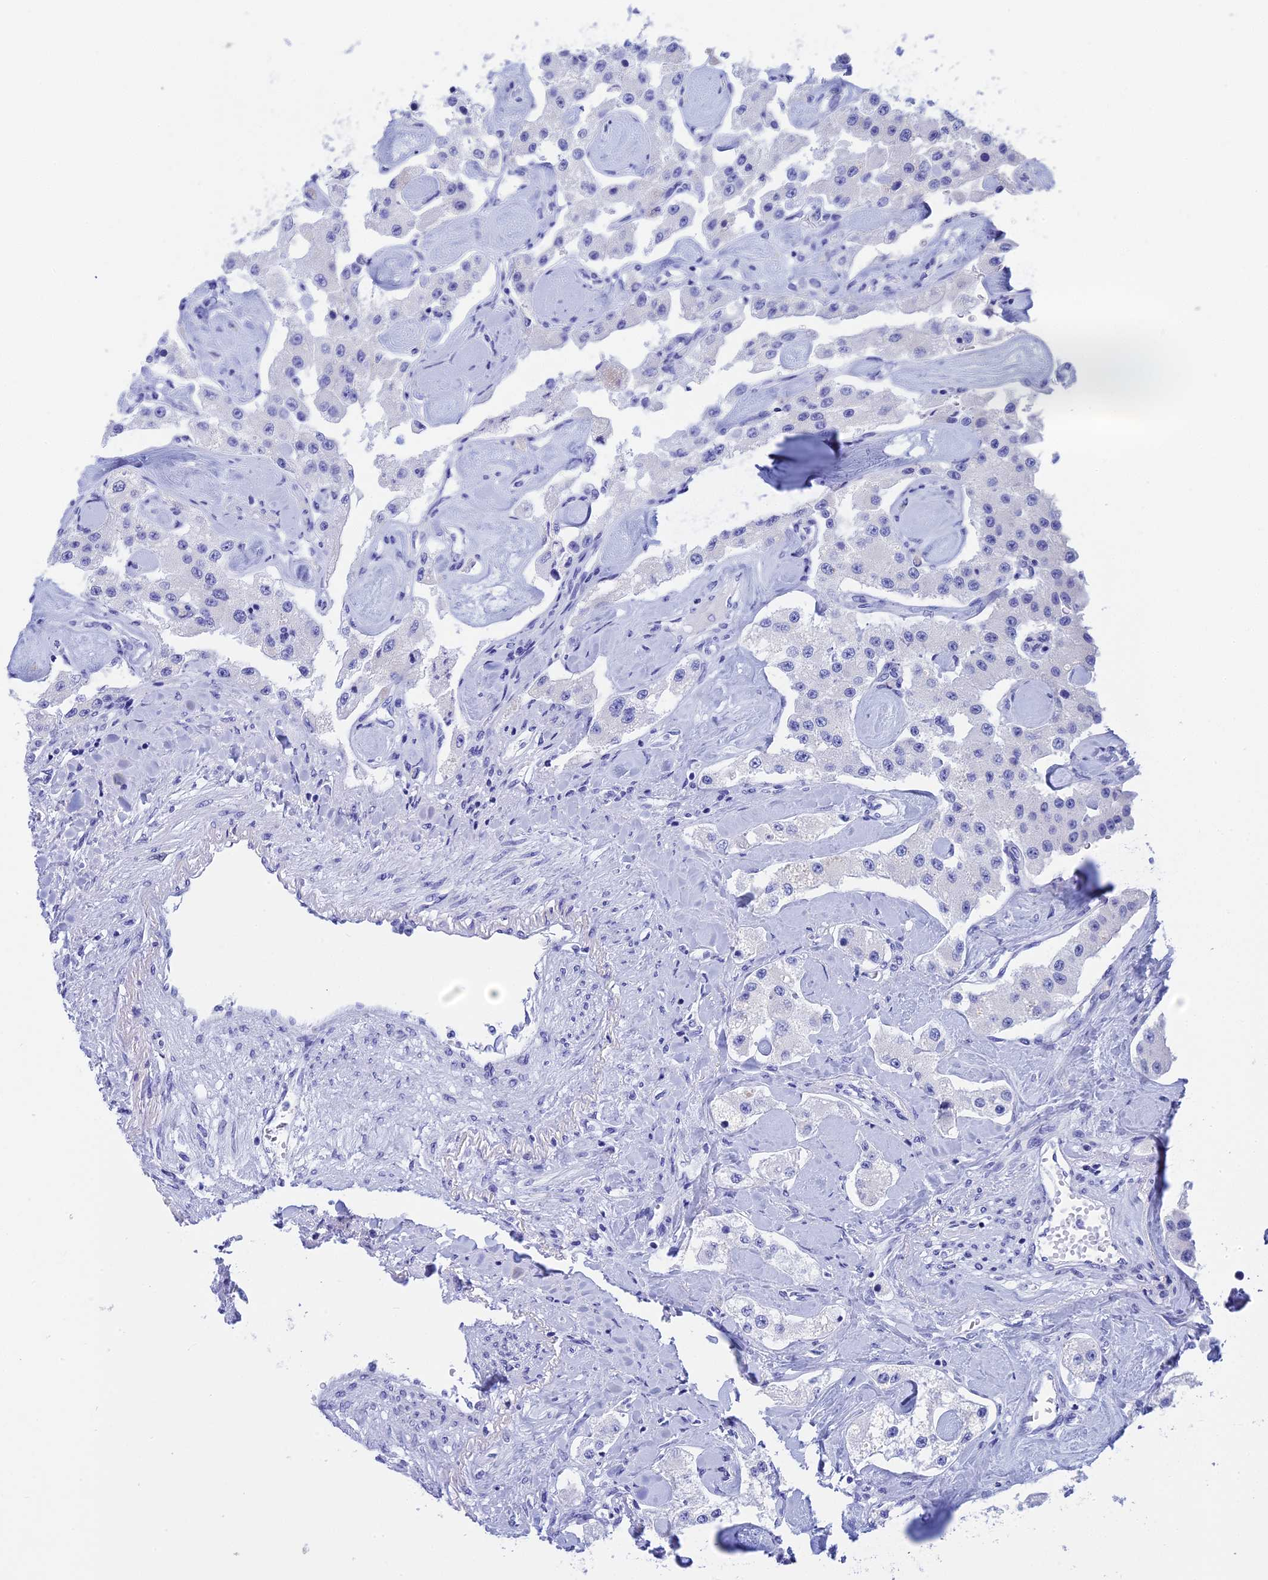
{"staining": {"intensity": "negative", "quantity": "none", "location": "none"}, "tissue": "carcinoid", "cell_type": "Tumor cells", "image_type": "cancer", "snomed": [{"axis": "morphology", "description": "Carcinoid, malignant, NOS"}, {"axis": "topography", "description": "Pancreas"}], "caption": "There is no significant staining in tumor cells of malignant carcinoid.", "gene": "TEX101", "patient": {"sex": "male", "age": 41}}